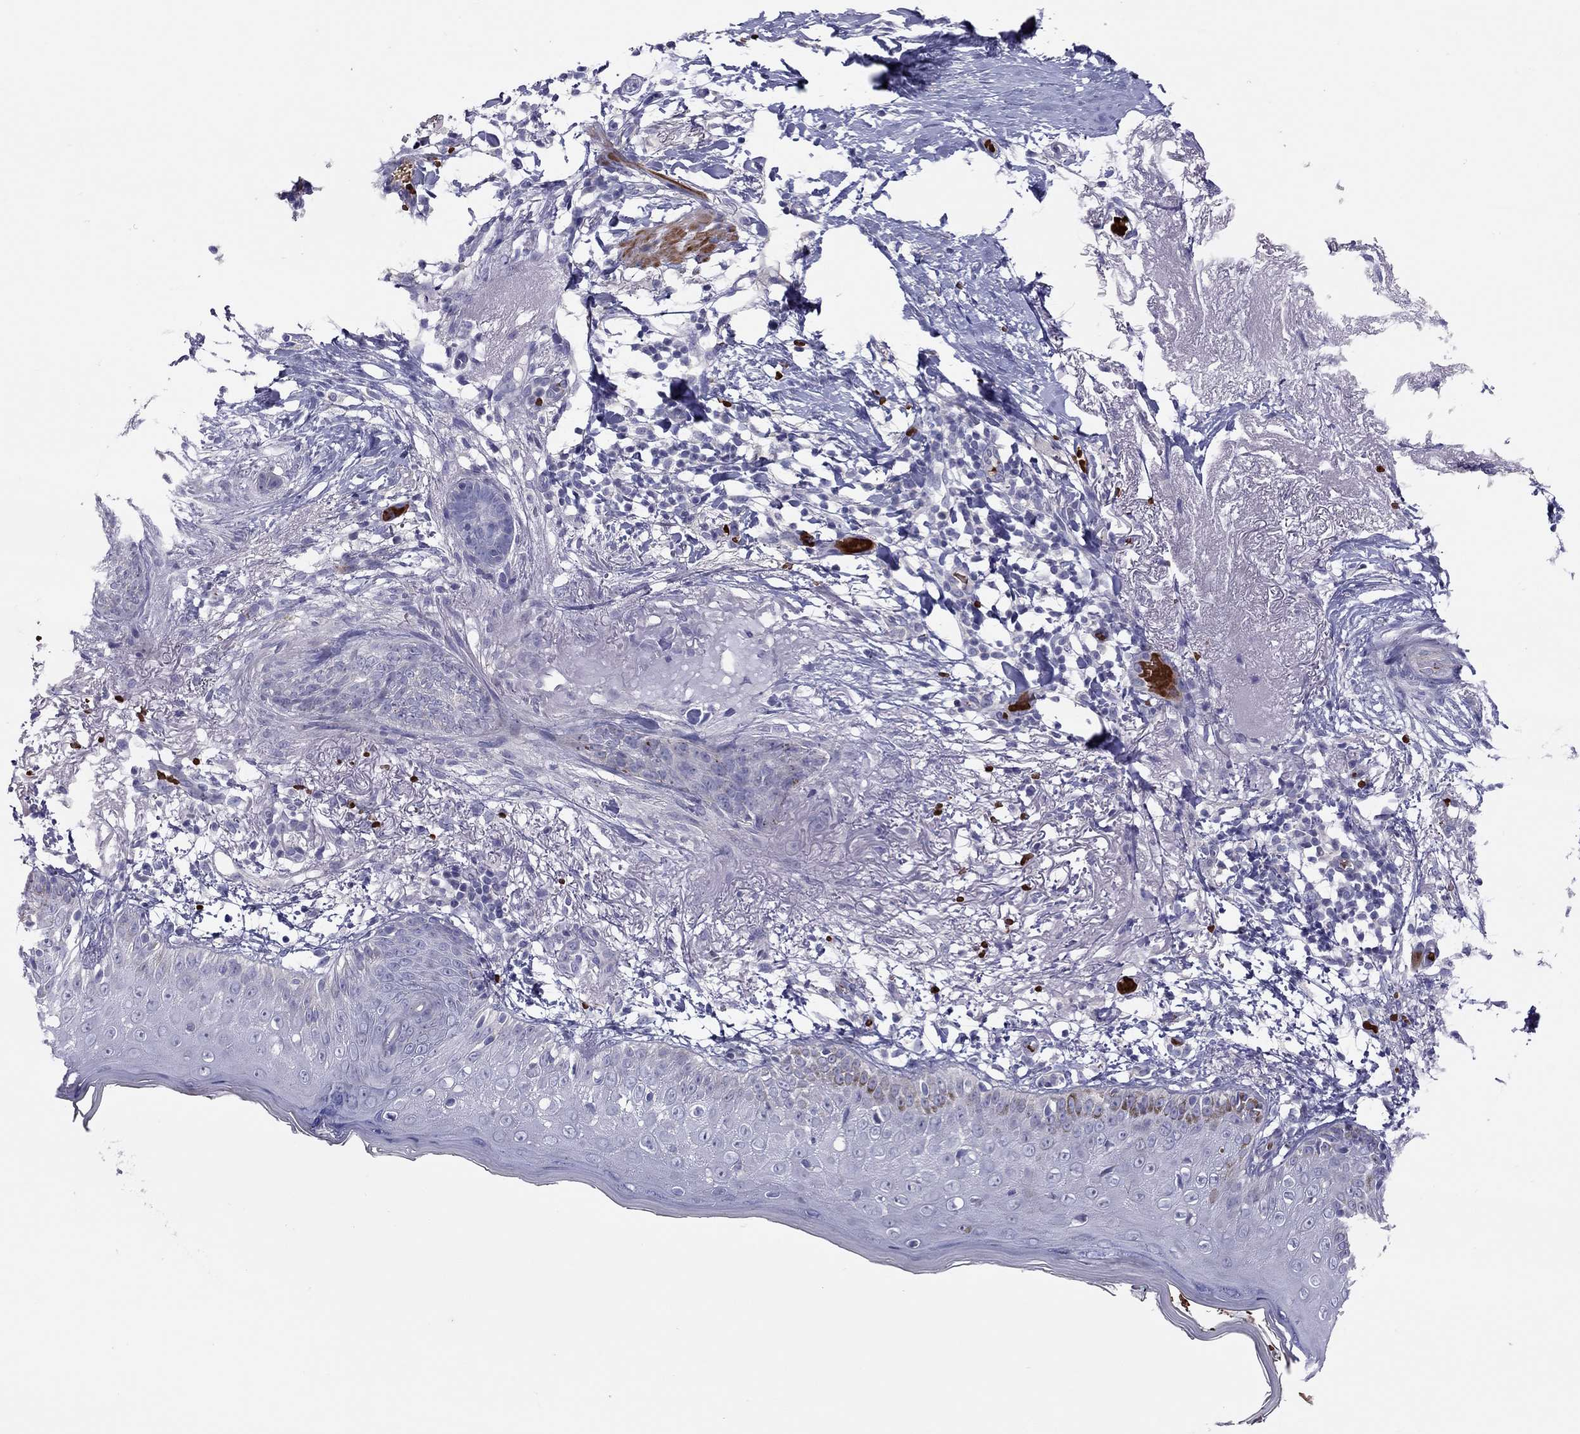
{"staining": {"intensity": "negative", "quantity": "none", "location": "none"}, "tissue": "skin cancer", "cell_type": "Tumor cells", "image_type": "cancer", "snomed": [{"axis": "morphology", "description": "Normal tissue, NOS"}, {"axis": "morphology", "description": "Basal cell carcinoma"}, {"axis": "topography", "description": "Skin"}], "caption": "Immunohistochemistry (IHC) micrograph of human skin cancer (basal cell carcinoma) stained for a protein (brown), which reveals no positivity in tumor cells.", "gene": "FRMD1", "patient": {"sex": "male", "age": 84}}